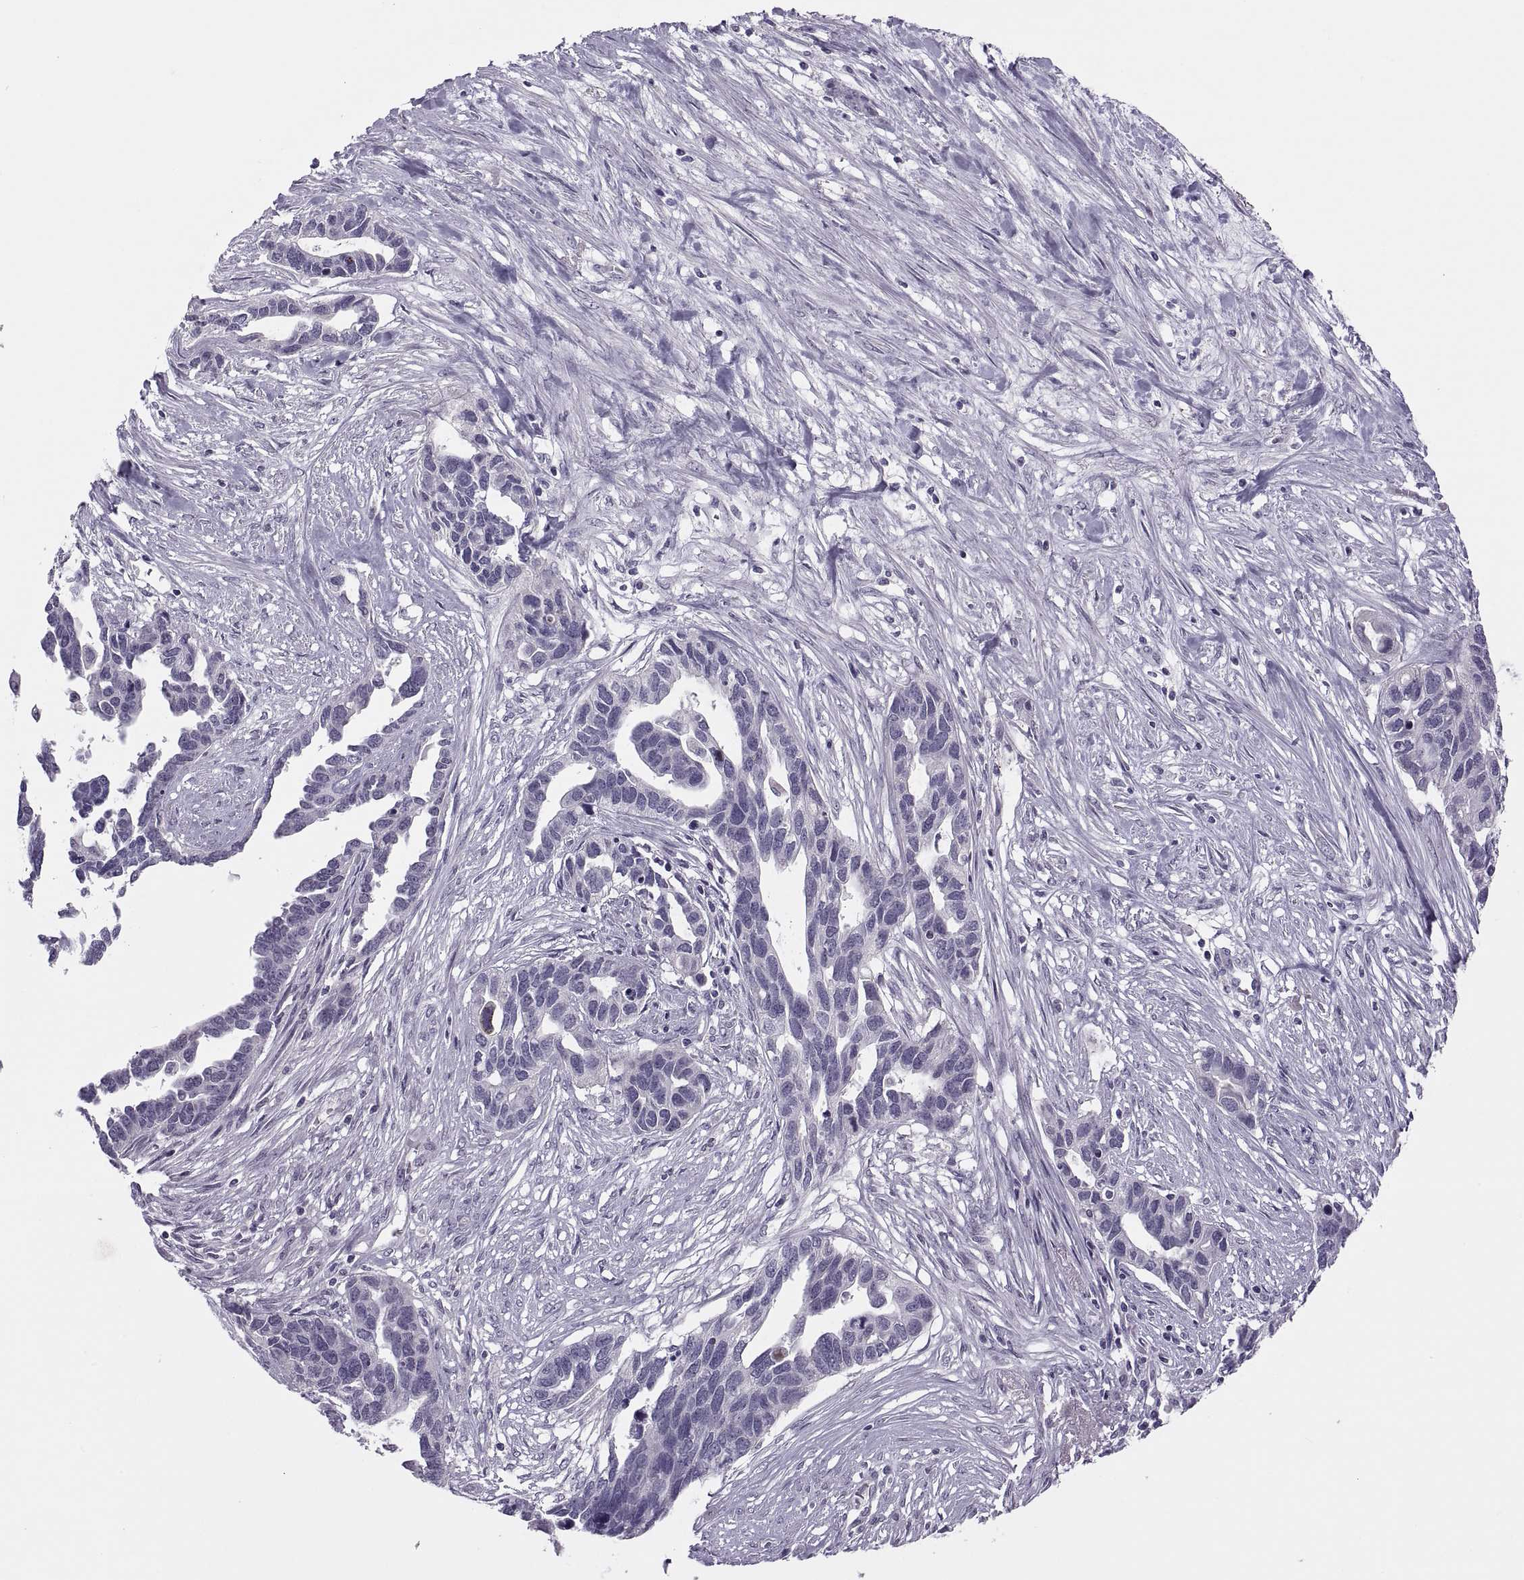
{"staining": {"intensity": "negative", "quantity": "none", "location": "none"}, "tissue": "ovarian cancer", "cell_type": "Tumor cells", "image_type": "cancer", "snomed": [{"axis": "morphology", "description": "Cystadenocarcinoma, serous, NOS"}, {"axis": "topography", "description": "Ovary"}], "caption": "The image exhibits no significant positivity in tumor cells of serous cystadenocarcinoma (ovarian). The staining was performed using DAB (3,3'-diaminobenzidine) to visualize the protein expression in brown, while the nuclei were stained in blue with hematoxylin (Magnification: 20x).", "gene": "CHCT1", "patient": {"sex": "female", "age": 54}}